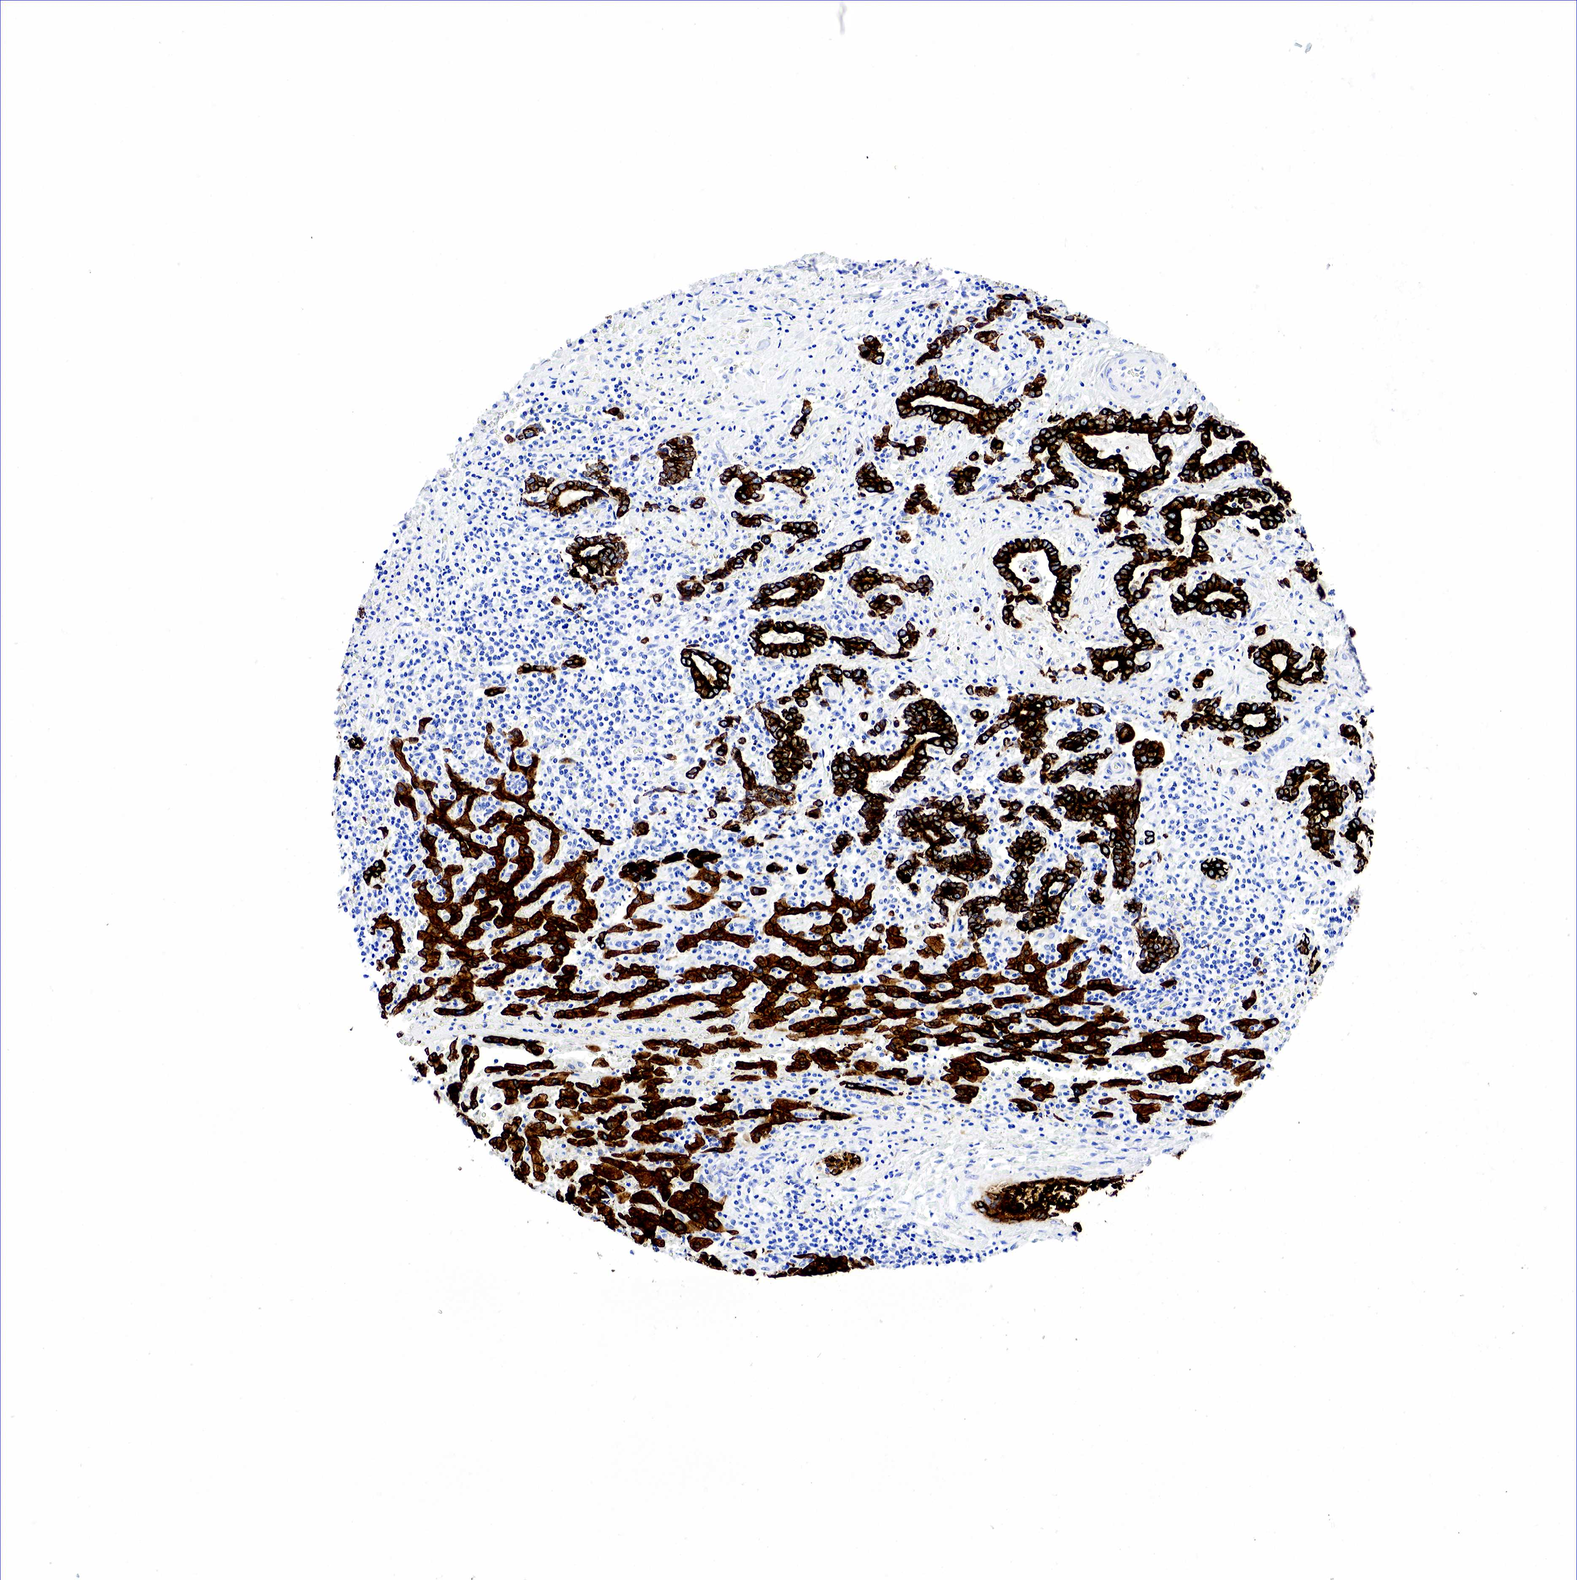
{"staining": {"intensity": "strong", "quantity": ">75%", "location": "cytoplasmic/membranous"}, "tissue": "liver cancer", "cell_type": "Tumor cells", "image_type": "cancer", "snomed": [{"axis": "morphology", "description": "Cholangiocarcinoma"}, {"axis": "topography", "description": "Liver"}], "caption": "Liver cancer stained for a protein (brown) displays strong cytoplasmic/membranous positive positivity in about >75% of tumor cells.", "gene": "KRT18", "patient": {"sex": "male", "age": 57}}